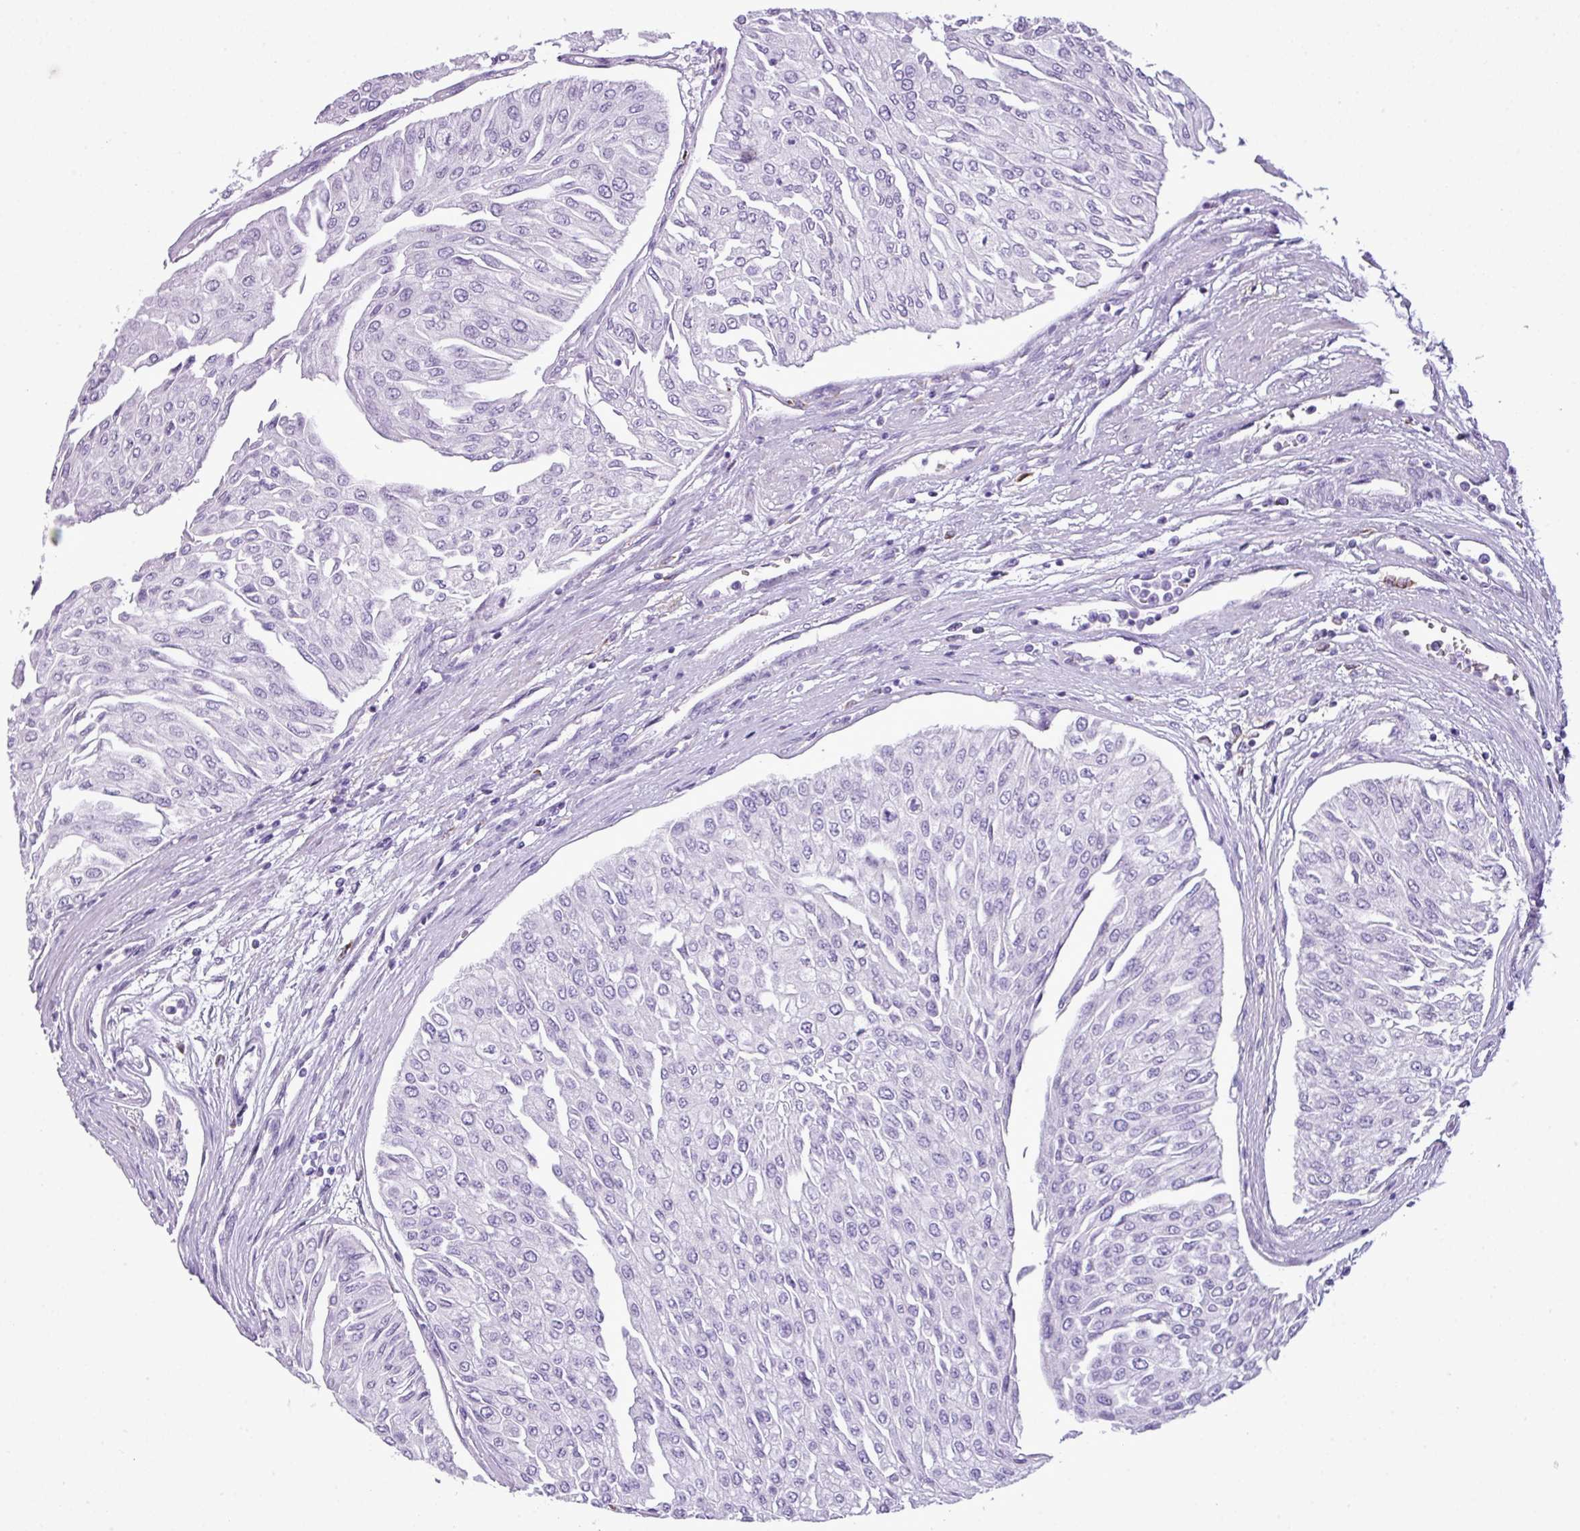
{"staining": {"intensity": "negative", "quantity": "none", "location": "none"}, "tissue": "urothelial cancer", "cell_type": "Tumor cells", "image_type": "cancer", "snomed": [{"axis": "morphology", "description": "Urothelial carcinoma, Low grade"}, {"axis": "topography", "description": "Urinary bladder"}], "caption": "A micrograph of low-grade urothelial carcinoma stained for a protein exhibits no brown staining in tumor cells.", "gene": "RBMXL2", "patient": {"sex": "male", "age": 67}}